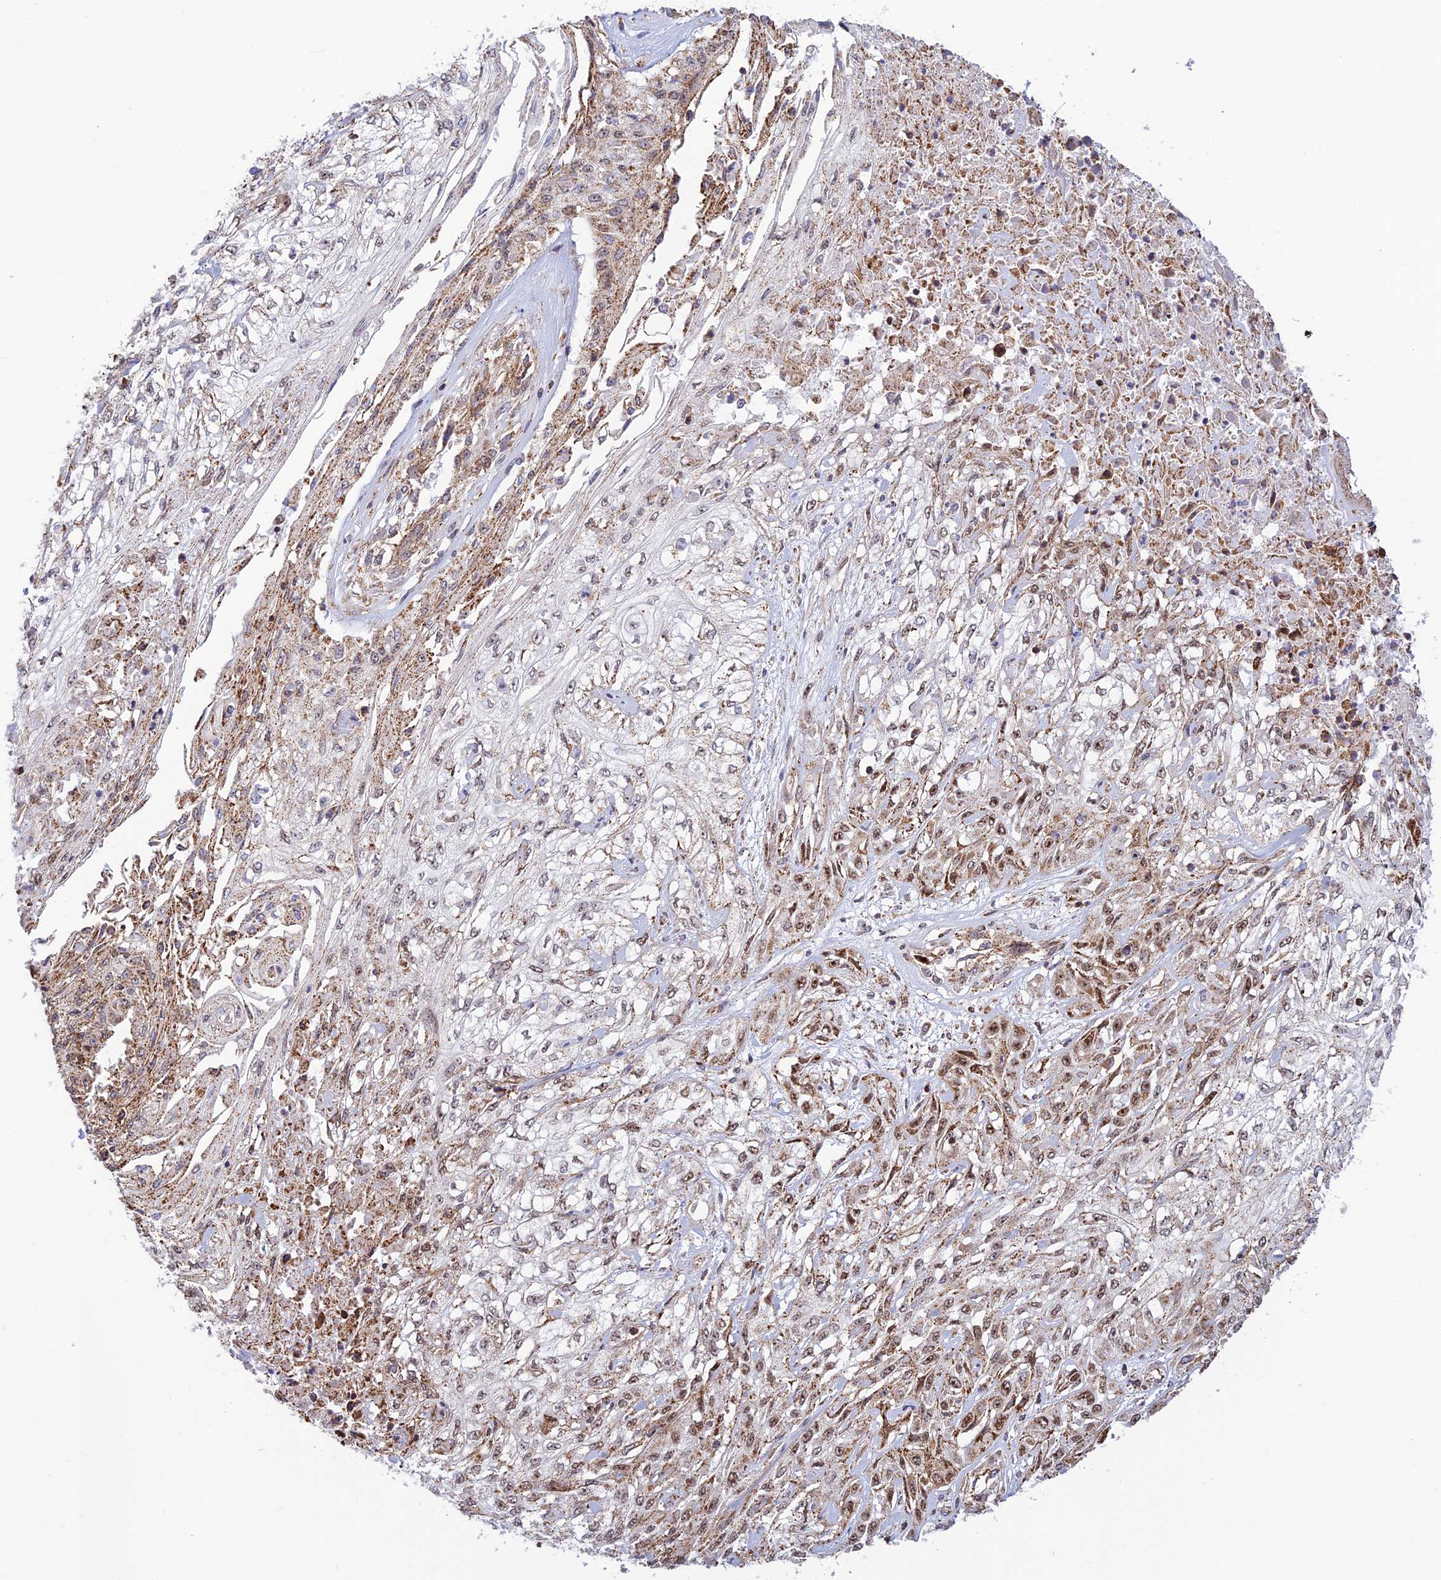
{"staining": {"intensity": "moderate", "quantity": "25%-75%", "location": "cytoplasmic/membranous,nuclear"}, "tissue": "skin cancer", "cell_type": "Tumor cells", "image_type": "cancer", "snomed": [{"axis": "morphology", "description": "Squamous cell carcinoma, NOS"}, {"axis": "morphology", "description": "Squamous cell carcinoma, metastatic, NOS"}, {"axis": "topography", "description": "Skin"}, {"axis": "topography", "description": "Lymph node"}], "caption": "Immunohistochemical staining of skin cancer demonstrates medium levels of moderate cytoplasmic/membranous and nuclear positivity in about 25%-75% of tumor cells.", "gene": "POLR1G", "patient": {"sex": "male", "age": 75}}